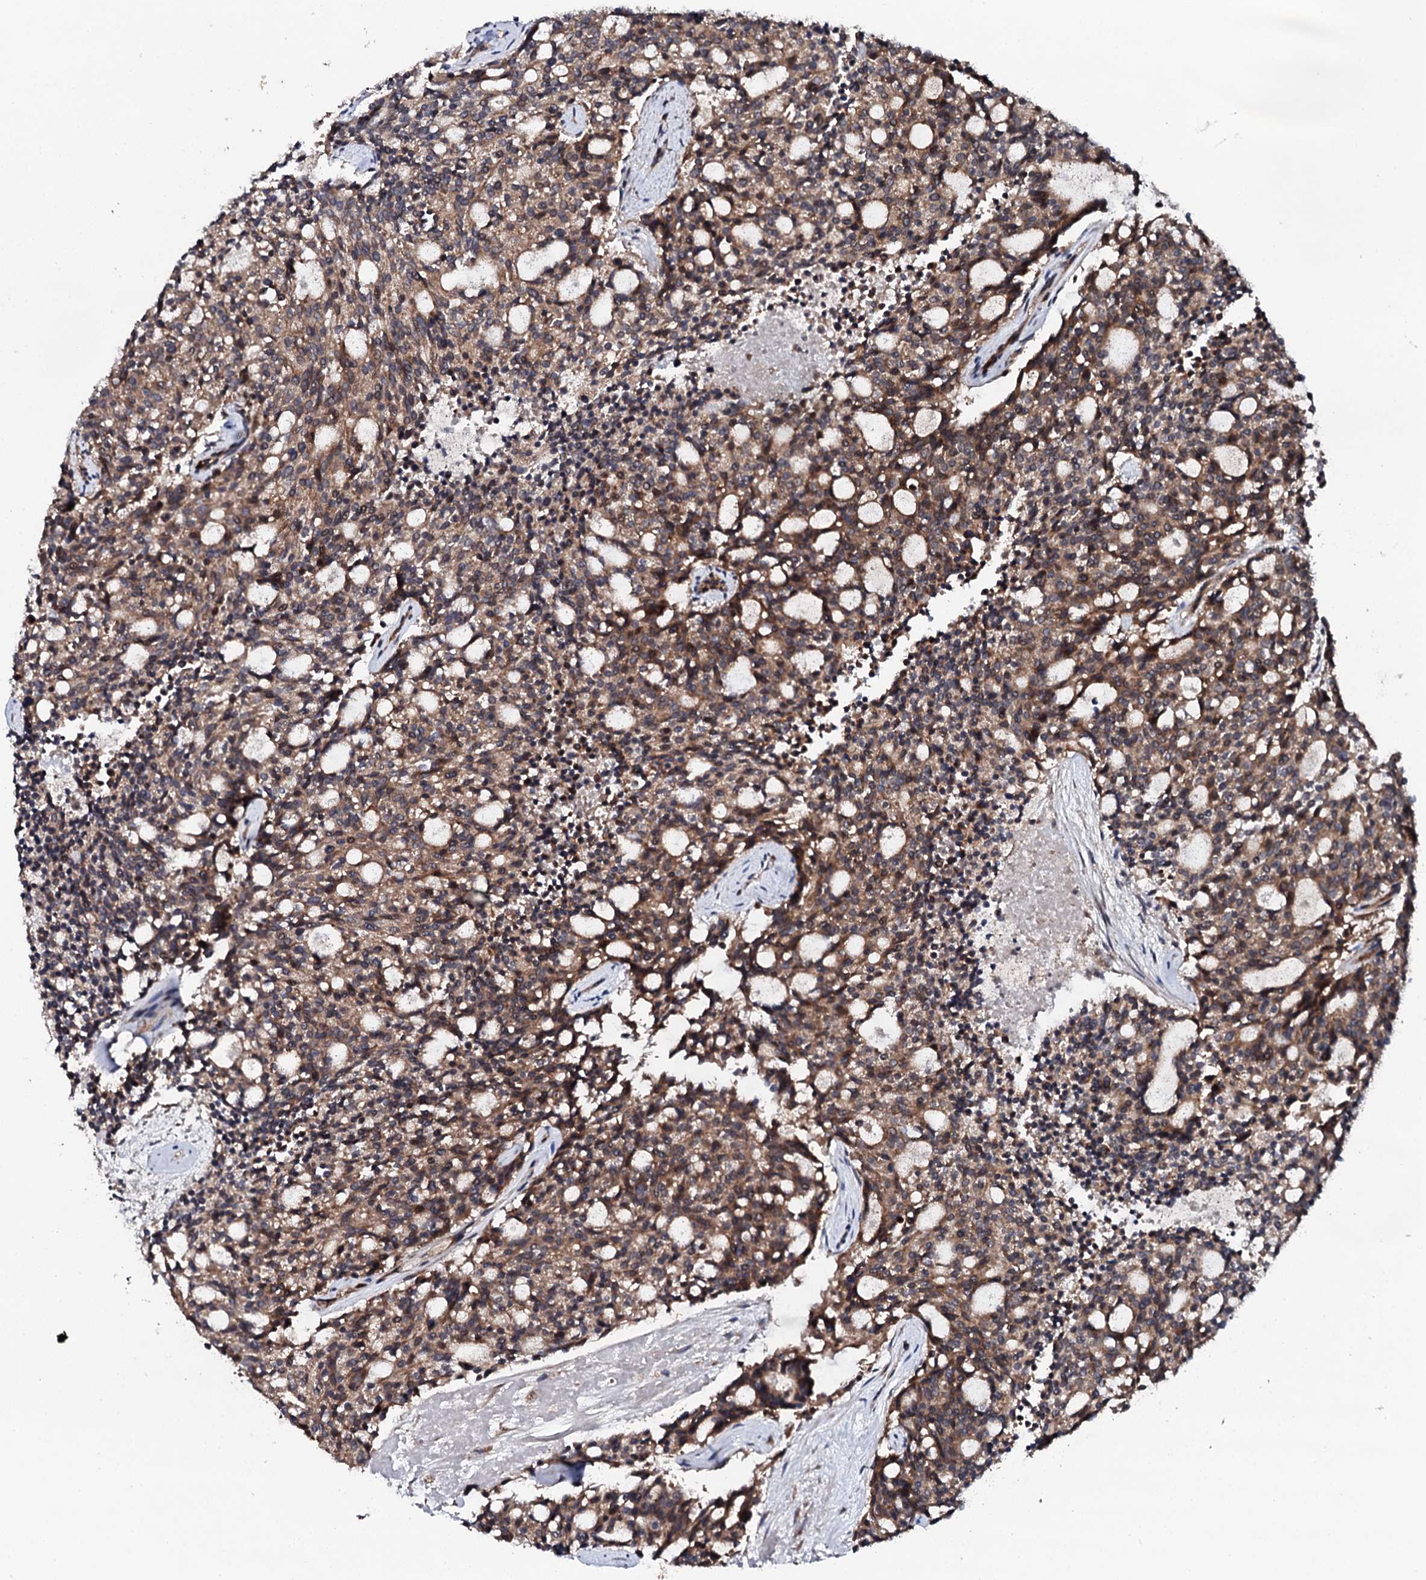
{"staining": {"intensity": "moderate", "quantity": ">75%", "location": "cytoplasmic/membranous"}, "tissue": "carcinoid", "cell_type": "Tumor cells", "image_type": "cancer", "snomed": [{"axis": "morphology", "description": "Carcinoid, malignant, NOS"}, {"axis": "topography", "description": "Pancreas"}], "caption": "An immunohistochemistry photomicrograph of tumor tissue is shown. Protein staining in brown highlights moderate cytoplasmic/membranous positivity in carcinoid within tumor cells.", "gene": "FAM111A", "patient": {"sex": "female", "age": 54}}